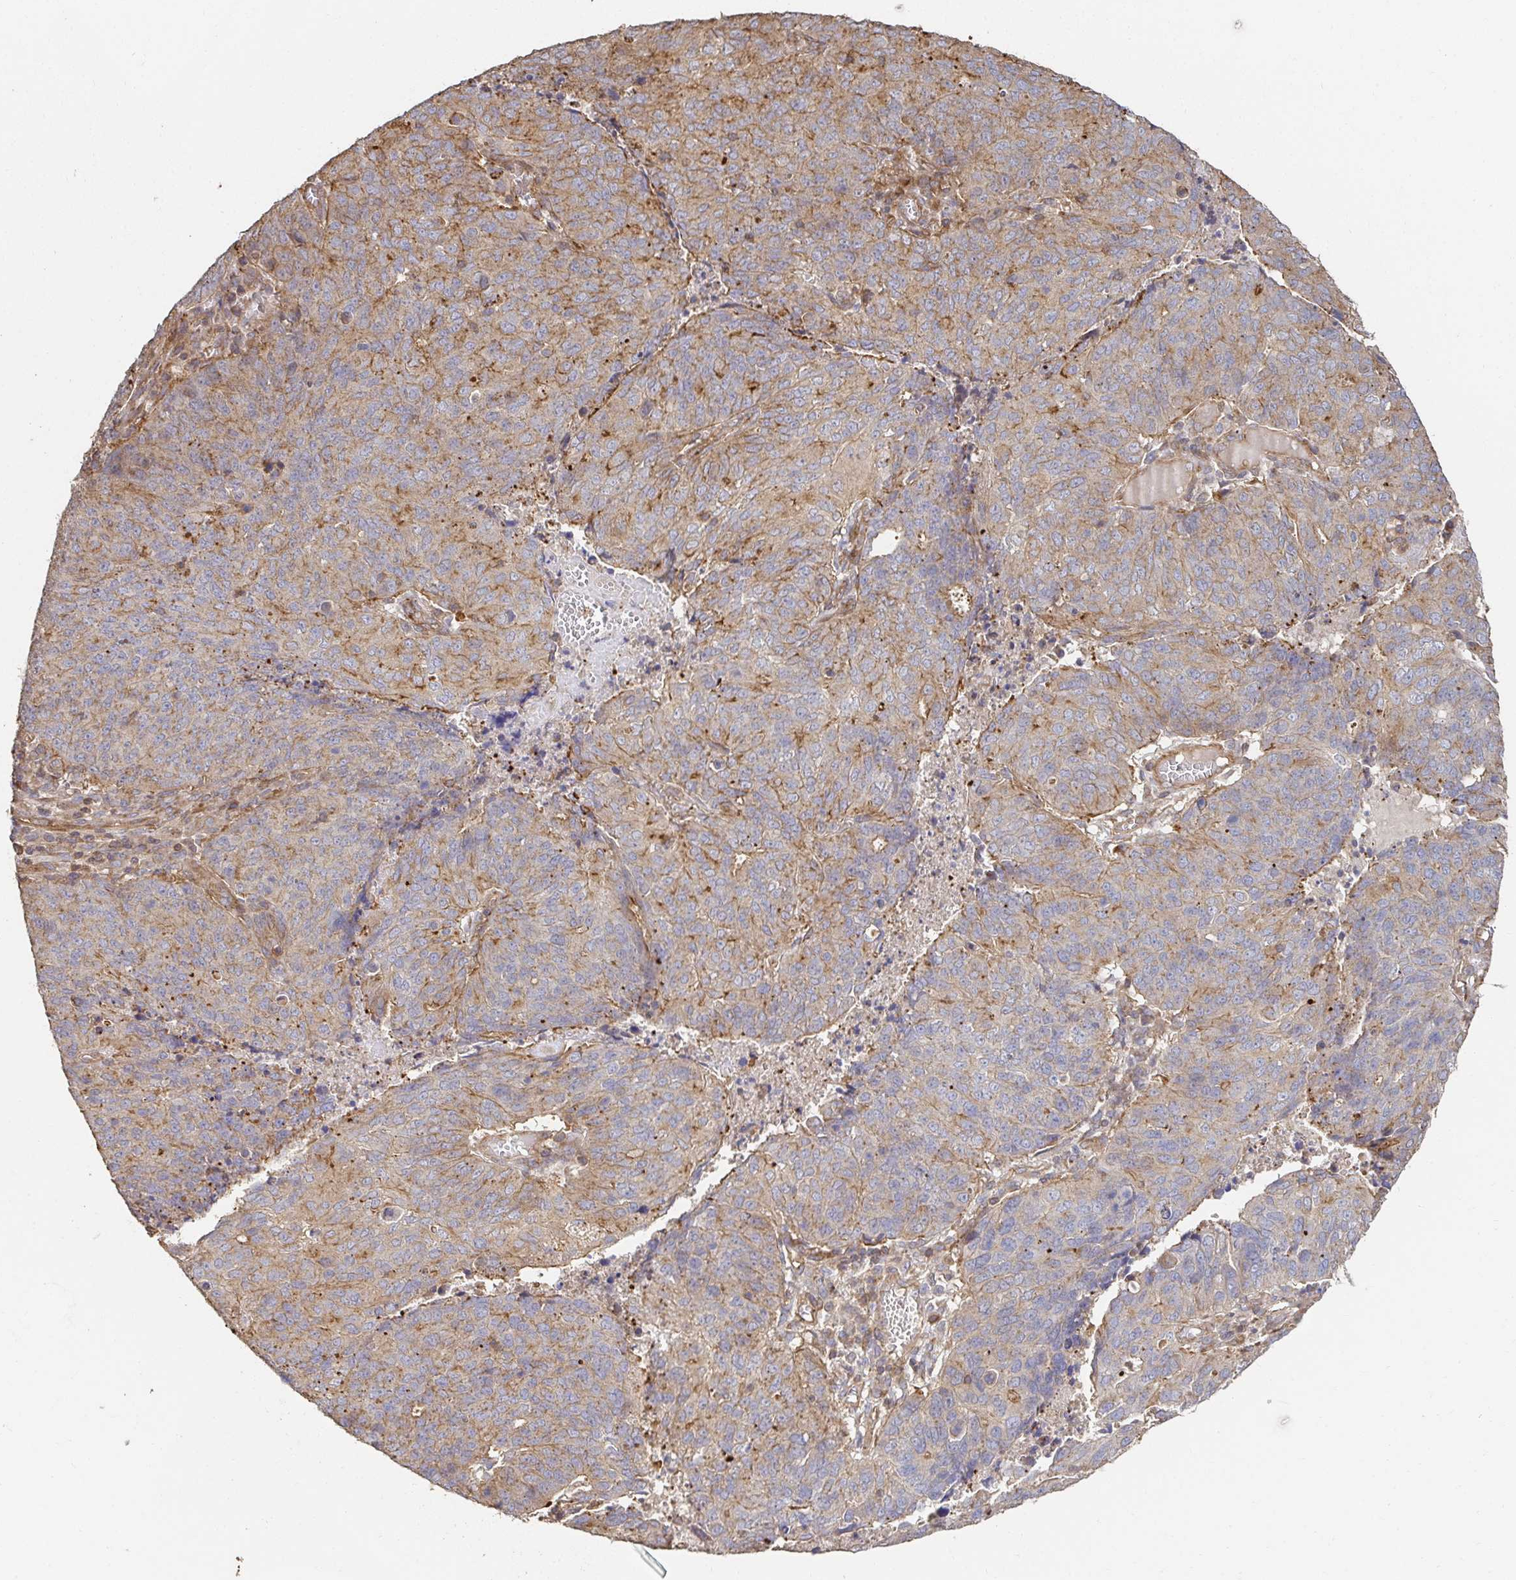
{"staining": {"intensity": "moderate", "quantity": ">75%", "location": "cytoplasmic/membranous"}, "tissue": "endometrial cancer", "cell_type": "Tumor cells", "image_type": "cancer", "snomed": [{"axis": "morphology", "description": "Adenocarcinoma, NOS"}, {"axis": "topography", "description": "Endometrium"}], "caption": "Endometrial cancer (adenocarcinoma) stained with DAB immunohistochemistry (IHC) demonstrates medium levels of moderate cytoplasmic/membranous staining in approximately >75% of tumor cells. Immunohistochemistry stains the protein in brown and the nuclei are stained blue.", "gene": "APBB1", "patient": {"sex": "female", "age": 82}}